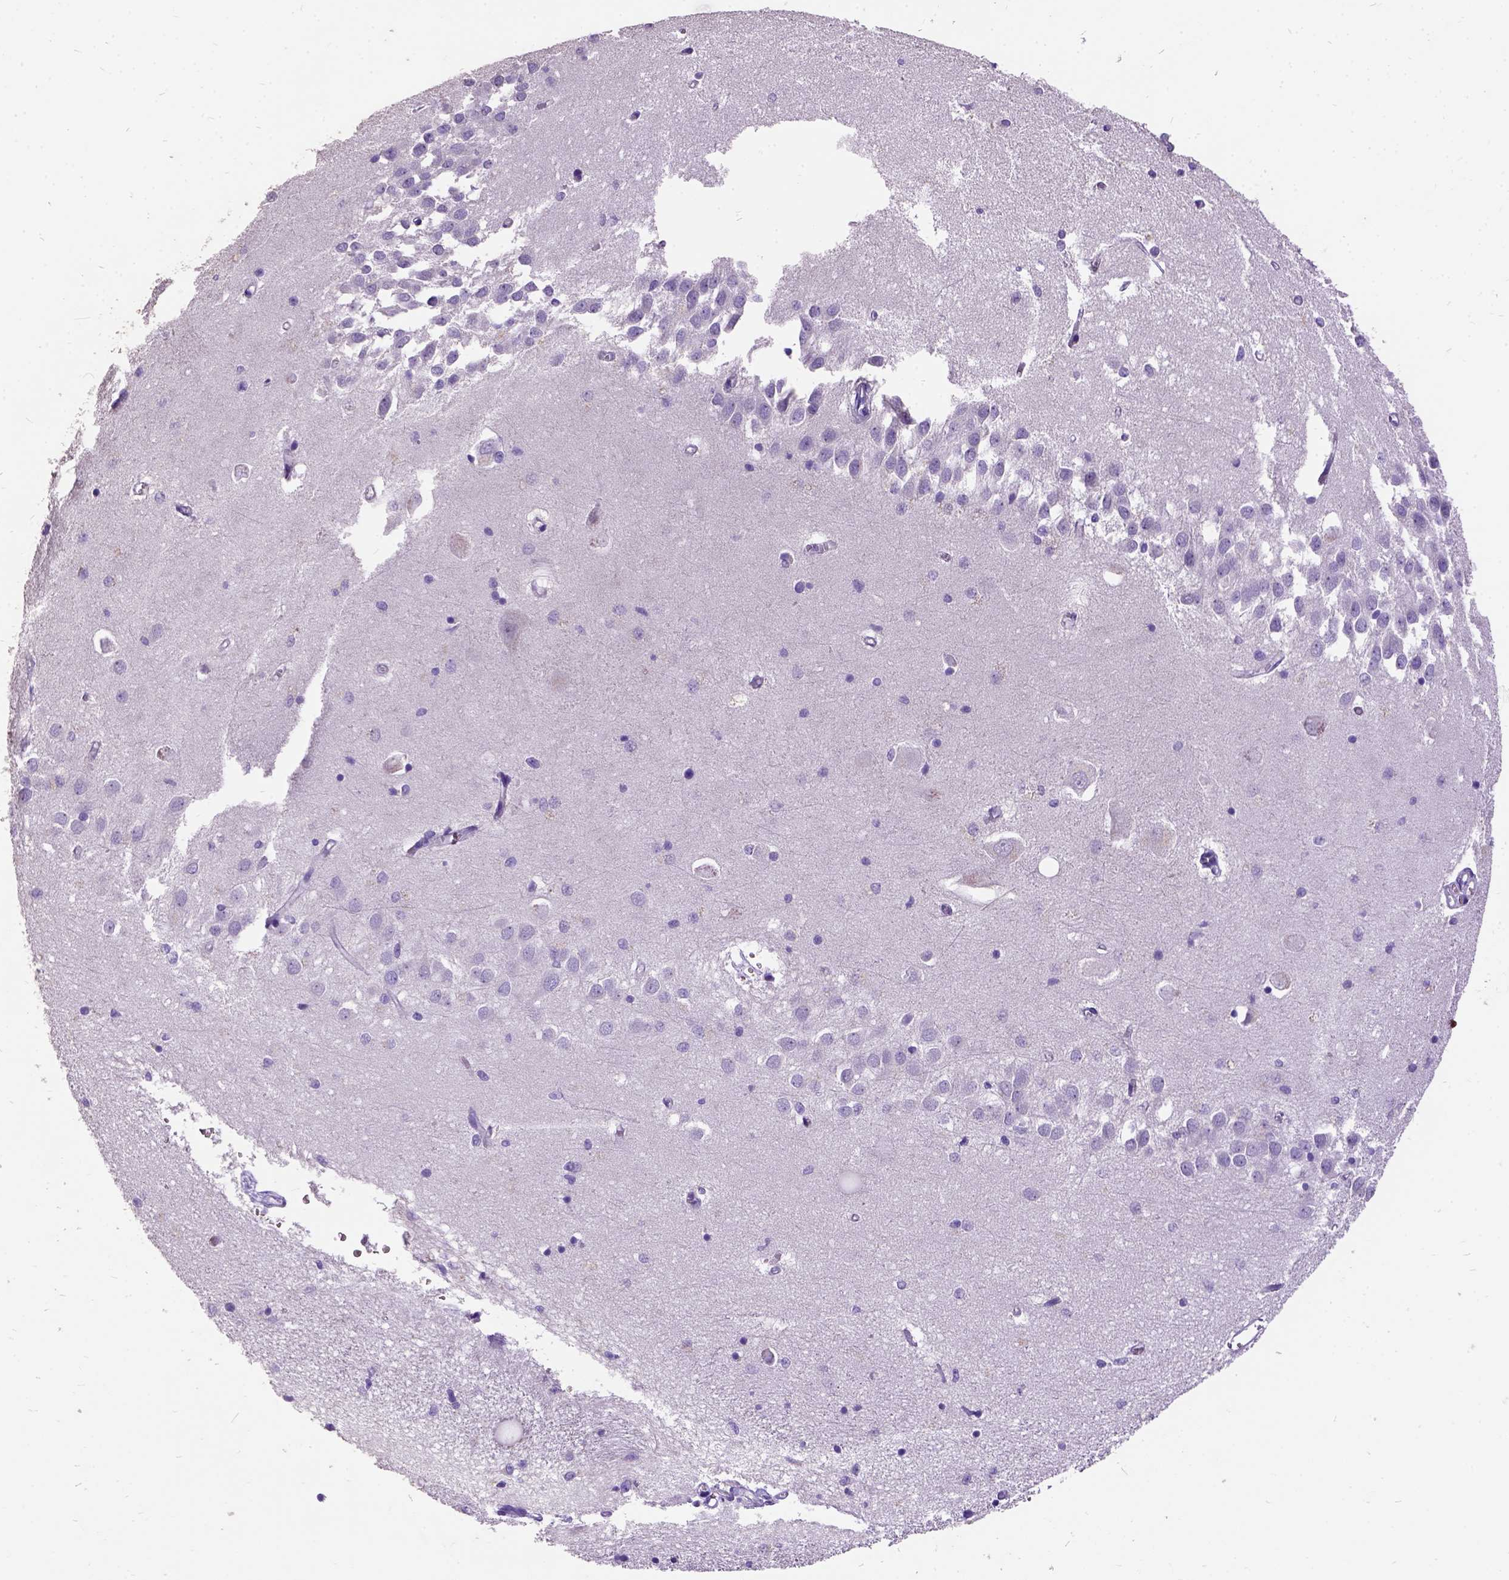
{"staining": {"intensity": "negative", "quantity": "none", "location": "none"}, "tissue": "hippocampus", "cell_type": "Glial cells", "image_type": "normal", "snomed": [{"axis": "morphology", "description": "Normal tissue, NOS"}, {"axis": "topography", "description": "Lateral ventricle wall"}, {"axis": "topography", "description": "Hippocampus"}], "caption": "IHC image of unremarkable human hippocampus stained for a protein (brown), which shows no positivity in glial cells.", "gene": "DQX1", "patient": {"sex": "female", "age": 63}}